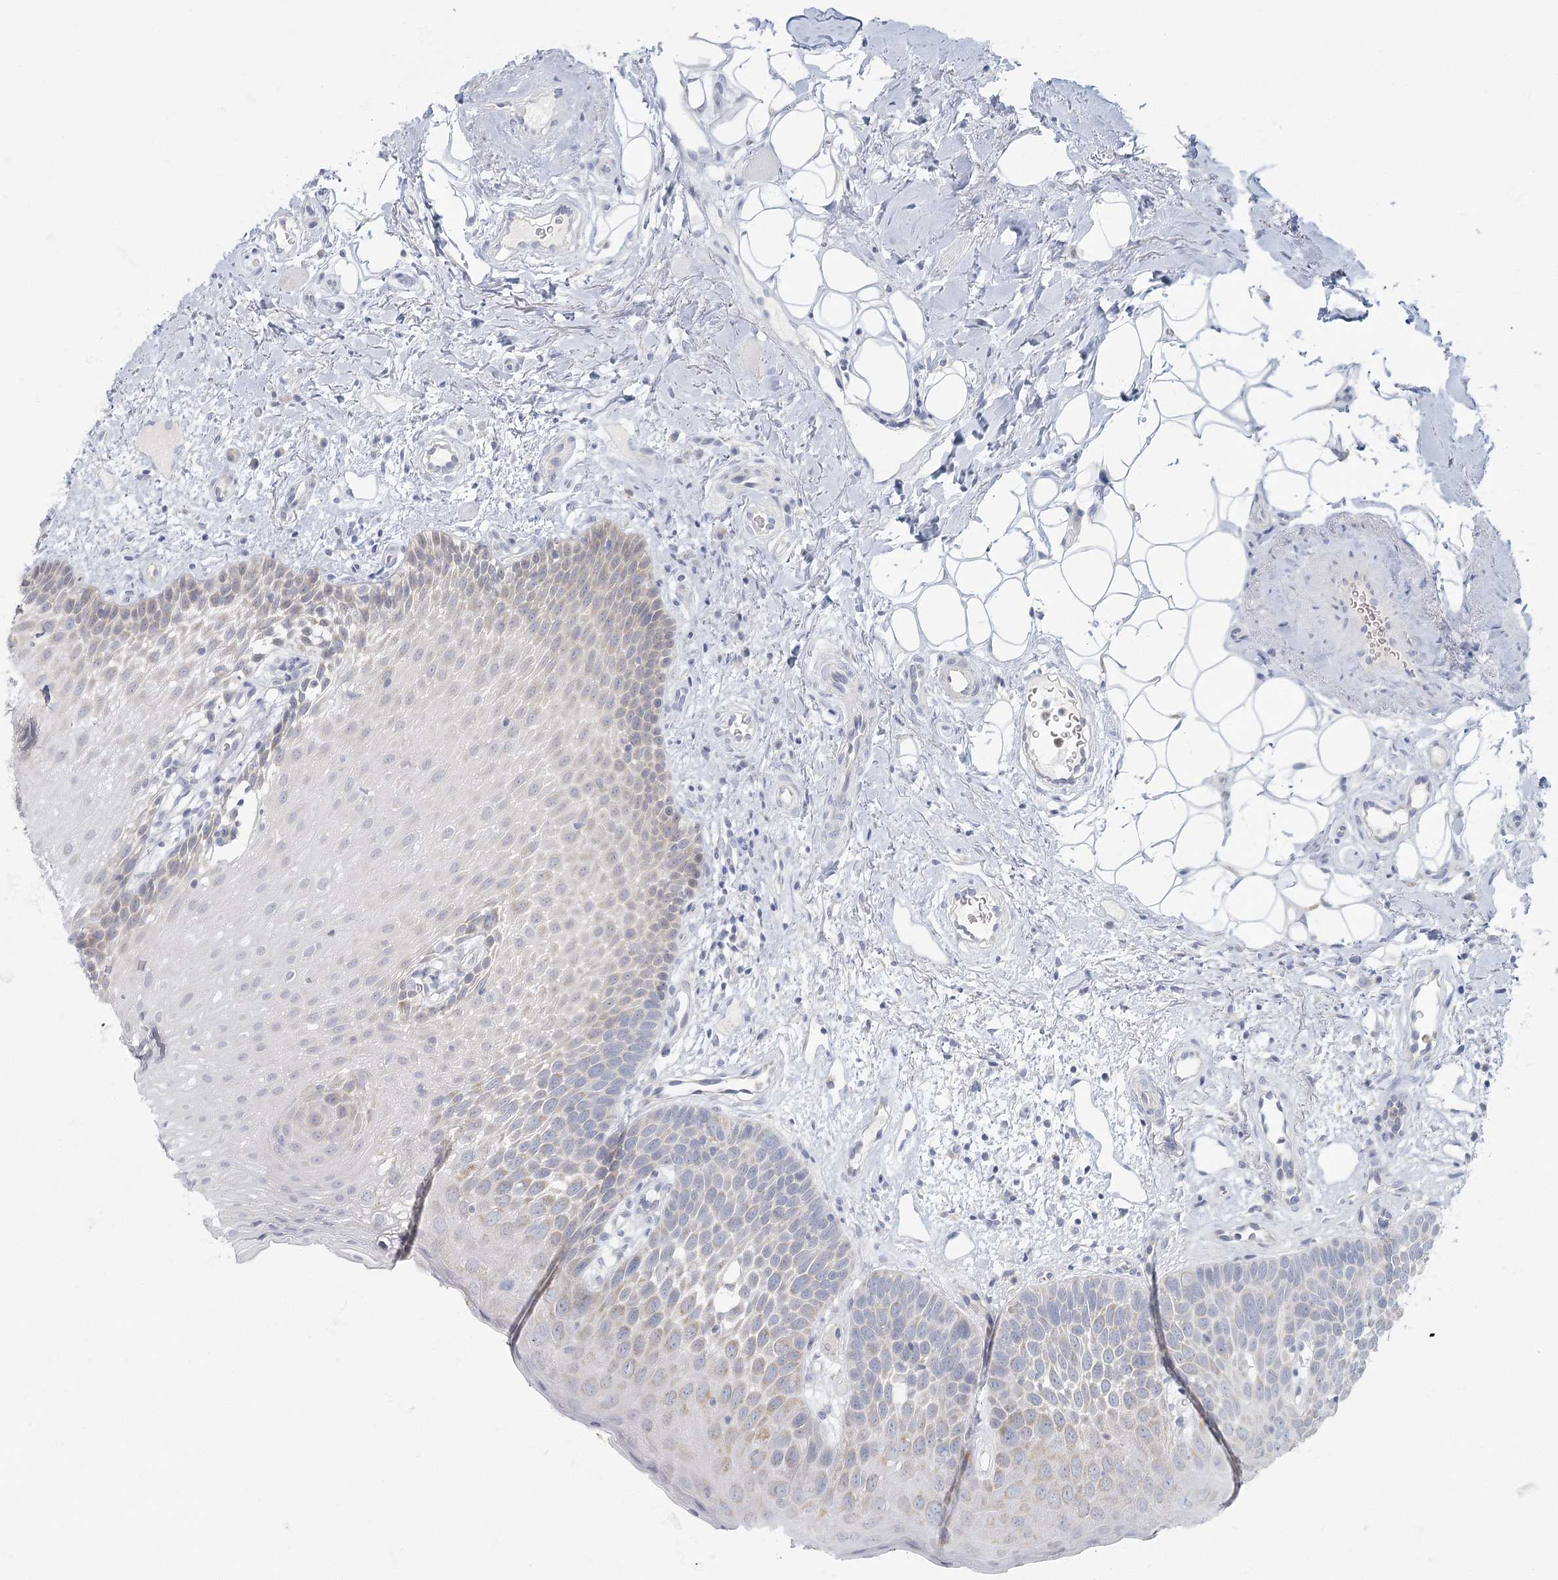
{"staining": {"intensity": "negative", "quantity": "none", "location": "none"}, "tissue": "oral mucosa", "cell_type": "Squamous epithelial cells", "image_type": "normal", "snomed": [{"axis": "morphology", "description": "No evidence of malignacy"}, {"axis": "topography", "description": "Oral tissue"}, {"axis": "topography", "description": "Head-Neck"}], "caption": "This is a photomicrograph of immunohistochemistry (IHC) staining of benign oral mucosa, which shows no positivity in squamous epithelial cells.", "gene": "FAM110C", "patient": {"sex": "male", "age": 68}}